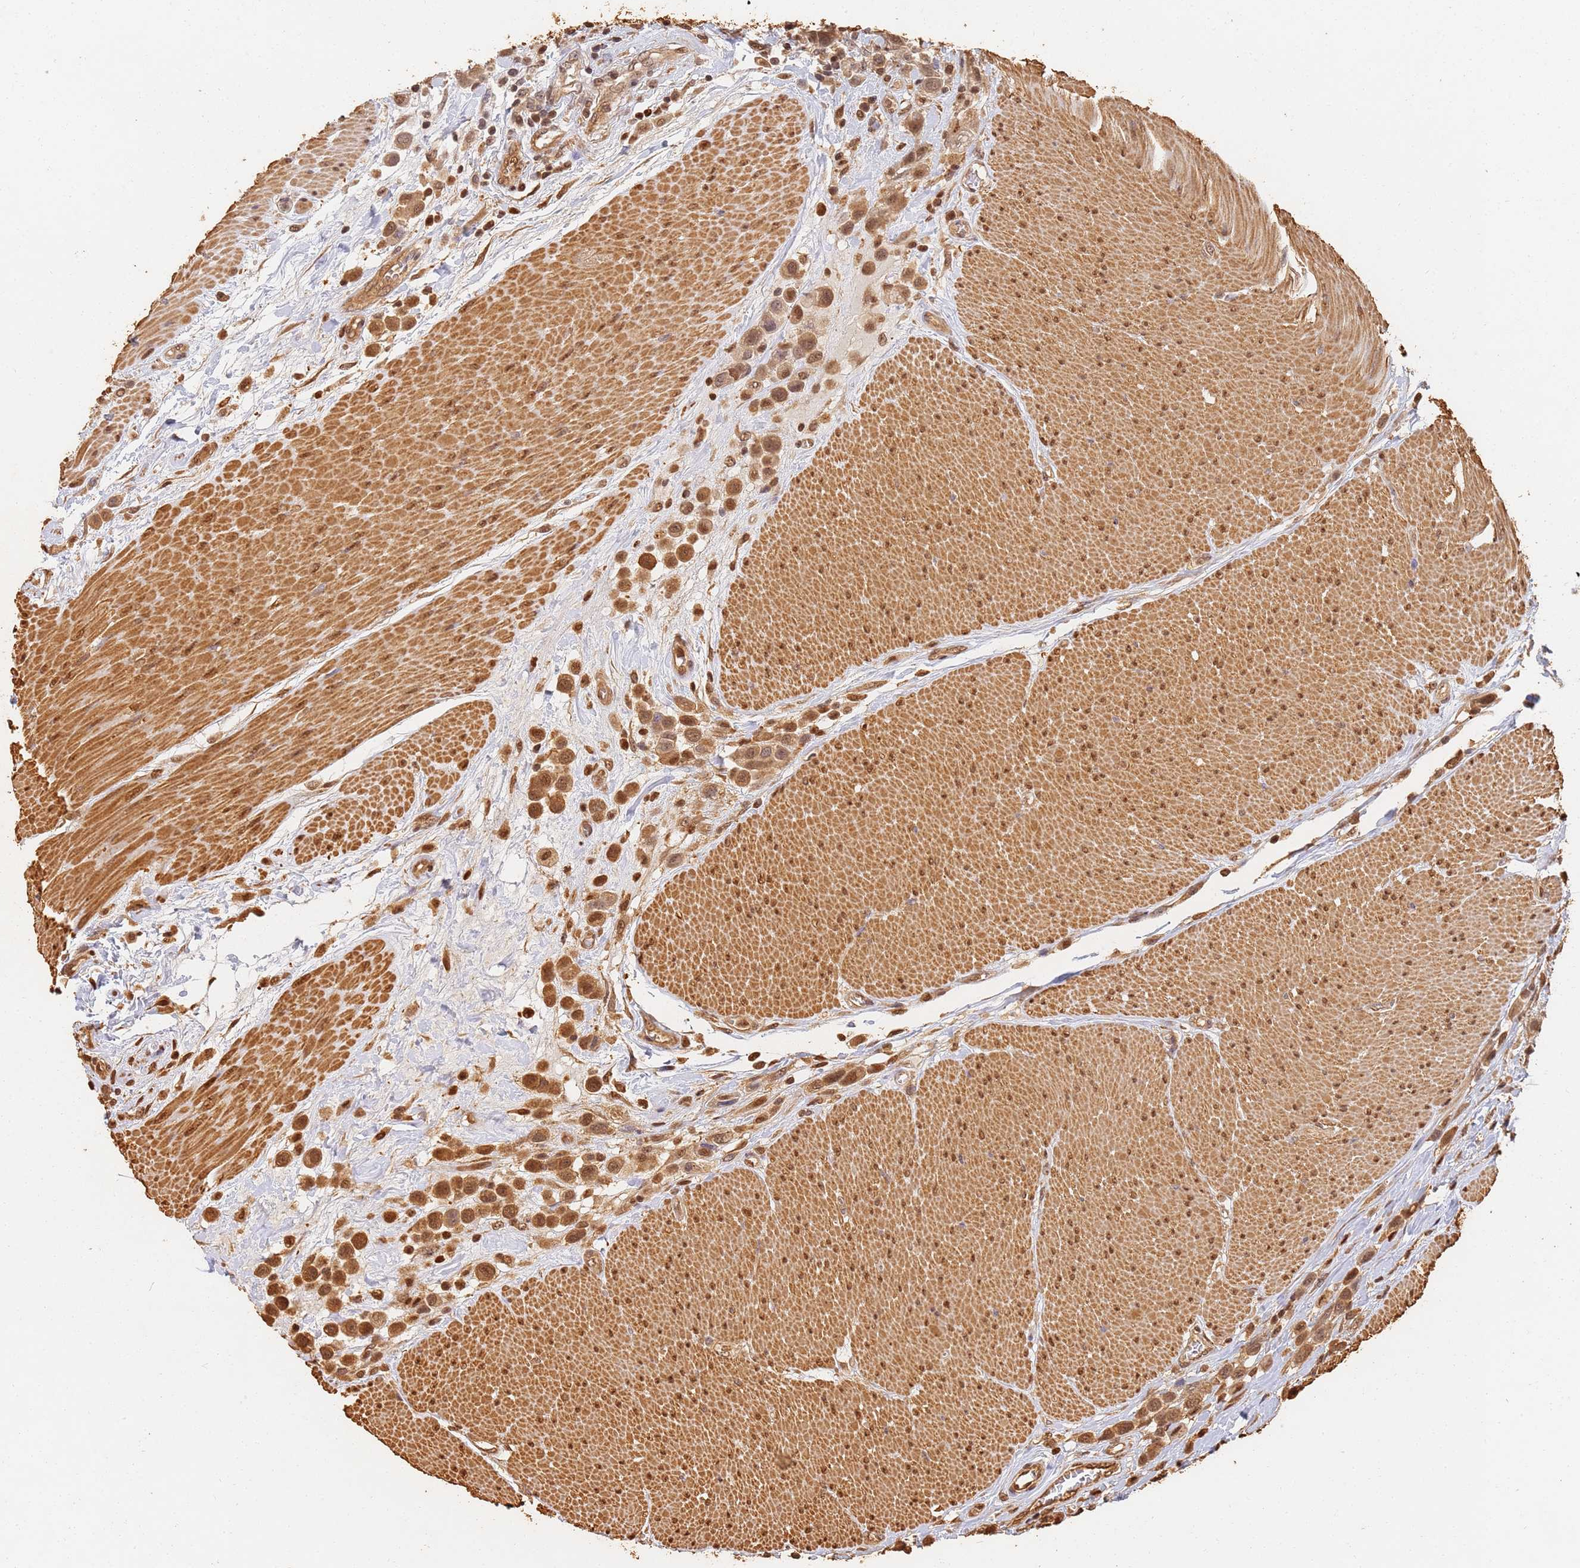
{"staining": {"intensity": "moderate", "quantity": ">75%", "location": "cytoplasmic/membranous,nuclear"}, "tissue": "urothelial cancer", "cell_type": "Tumor cells", "image_type": "cancer", "snomed": [{"axis": "morphology", "description": "Urothelial carcinoma, High grade"}, {"axis": "topography", "description": "Urinary bladder"}], "caption": "IHC of urothelial cancer reveals medium levels of moderate cytoplasmic/membranous and nuclear expression in about >75% of tumor cells.", "gene": "JAK2", "patient": {"sex": "male", "age": 50}}